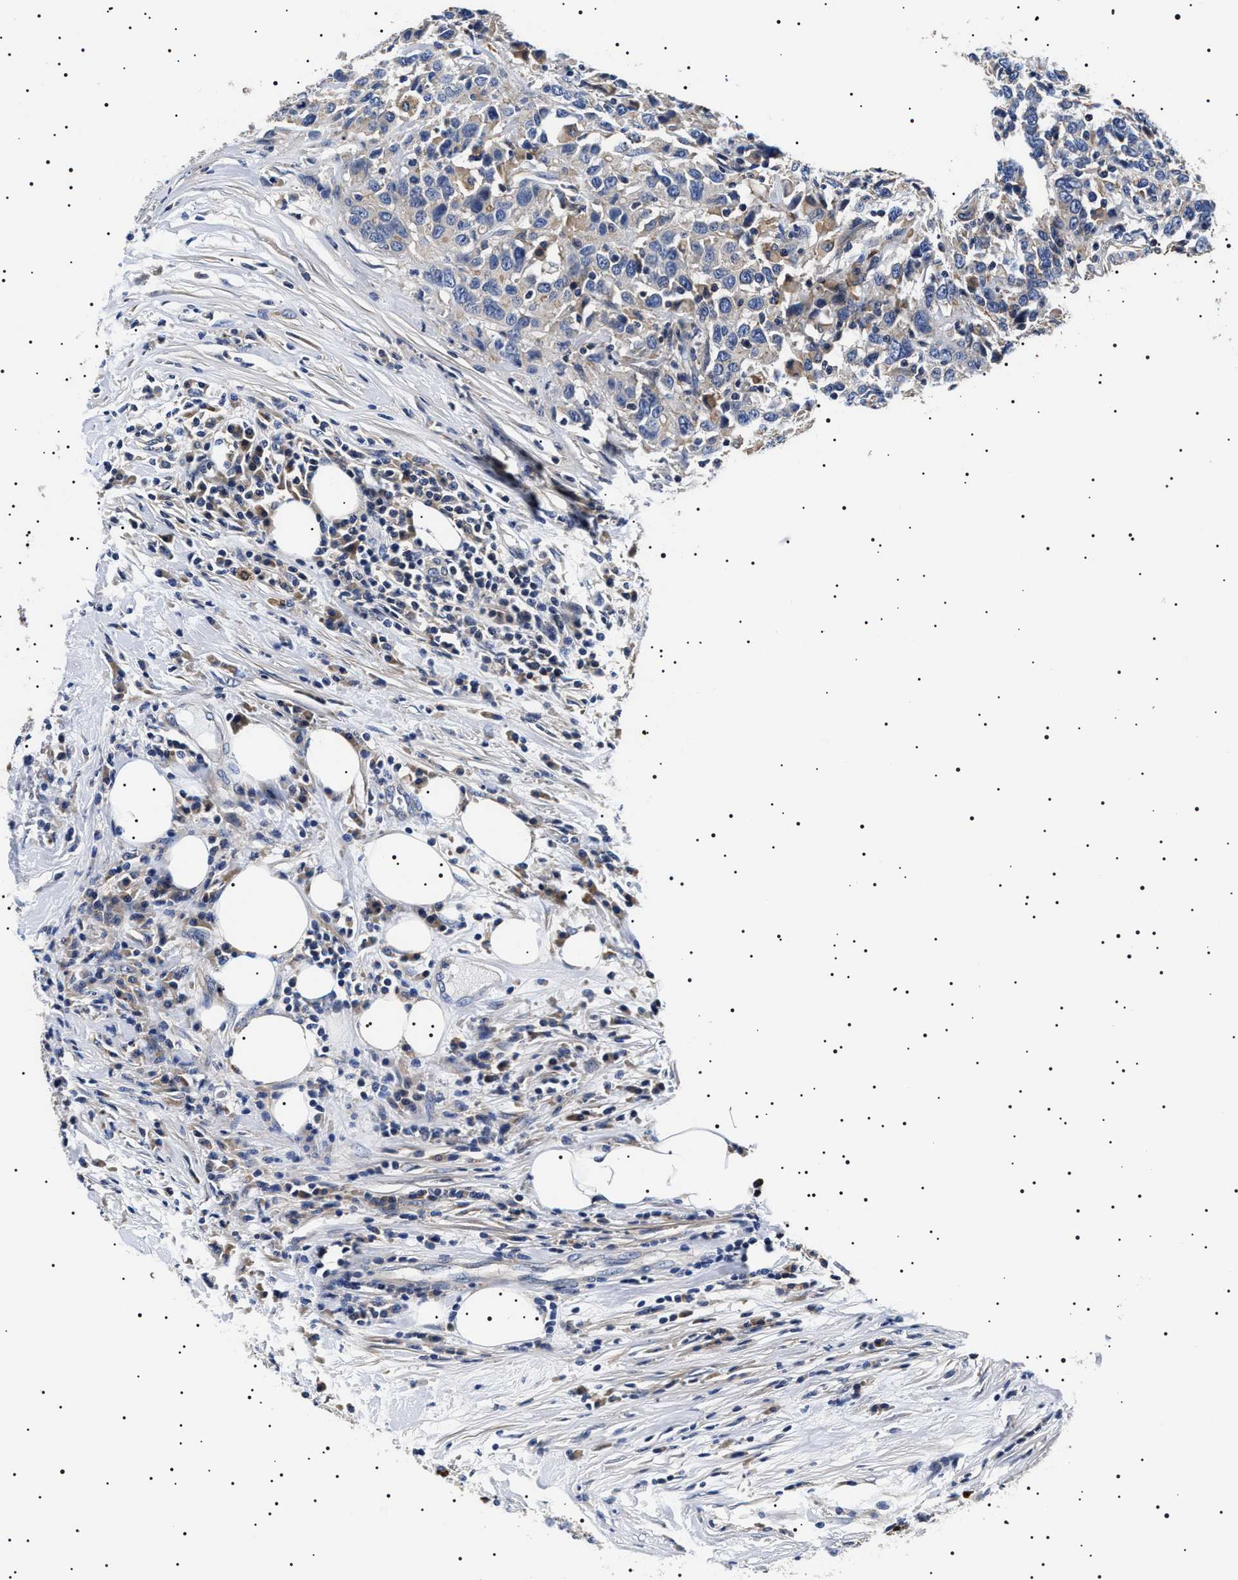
{"staining": {"intensity": "negative", "quantity": "none", "location": "none"}, "tissue": "urothelial cancer", "cell_type": "Tumor cells", "image_type": "cancer", "snomed": [{"axis": "morphology", "description": "Urothelial carcinoma, High grade"}, {"axis": "topography", "description": "Urinary bladder"}], "caption": "An image of high-grade urothelial carcinoma stained for a protein demonstrates no brown staining in tumor cells.", "gene": "SLC4A7", "patient": {"sex": "male", "age": 61}}